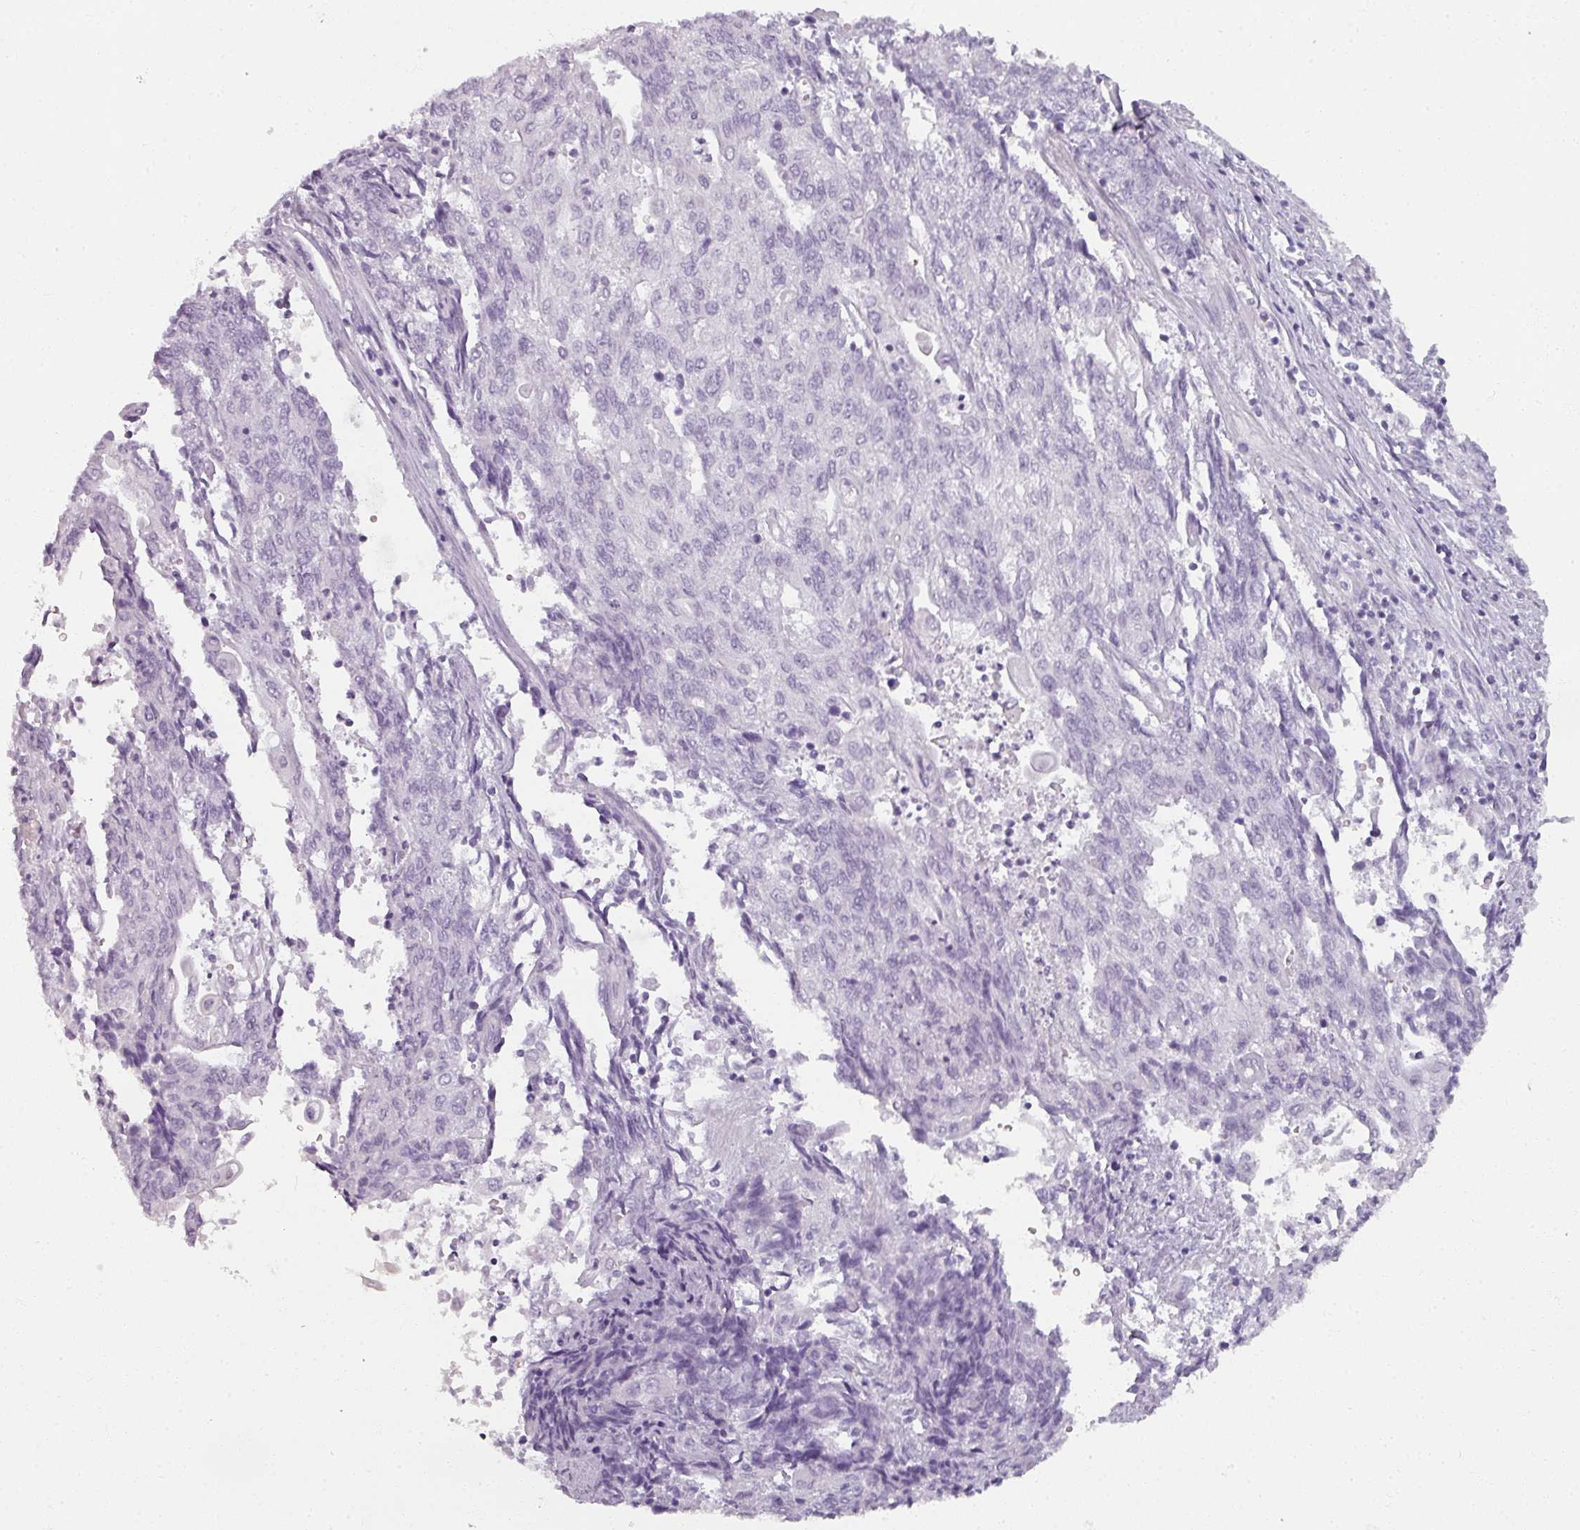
{"staining": {"intensity": "negative", "quantity": "none", "location": "none"}, "tissue": "endometrial cancer", "cell_type": "Tumor cells", "image_type": "cancer", "snomed": [{"axis": "morphology", "description": "Adenocarcinoma, NOS"}, {"axis": "topography", "description": "Endometrium"}], "caption": "This is an immunohistochemistry image of human endometrial cancer (adenocarcinoma). There is no staining in tumor cells.", "gene": "RFPL2", "patient": {"sex": "female", "age": 54}}